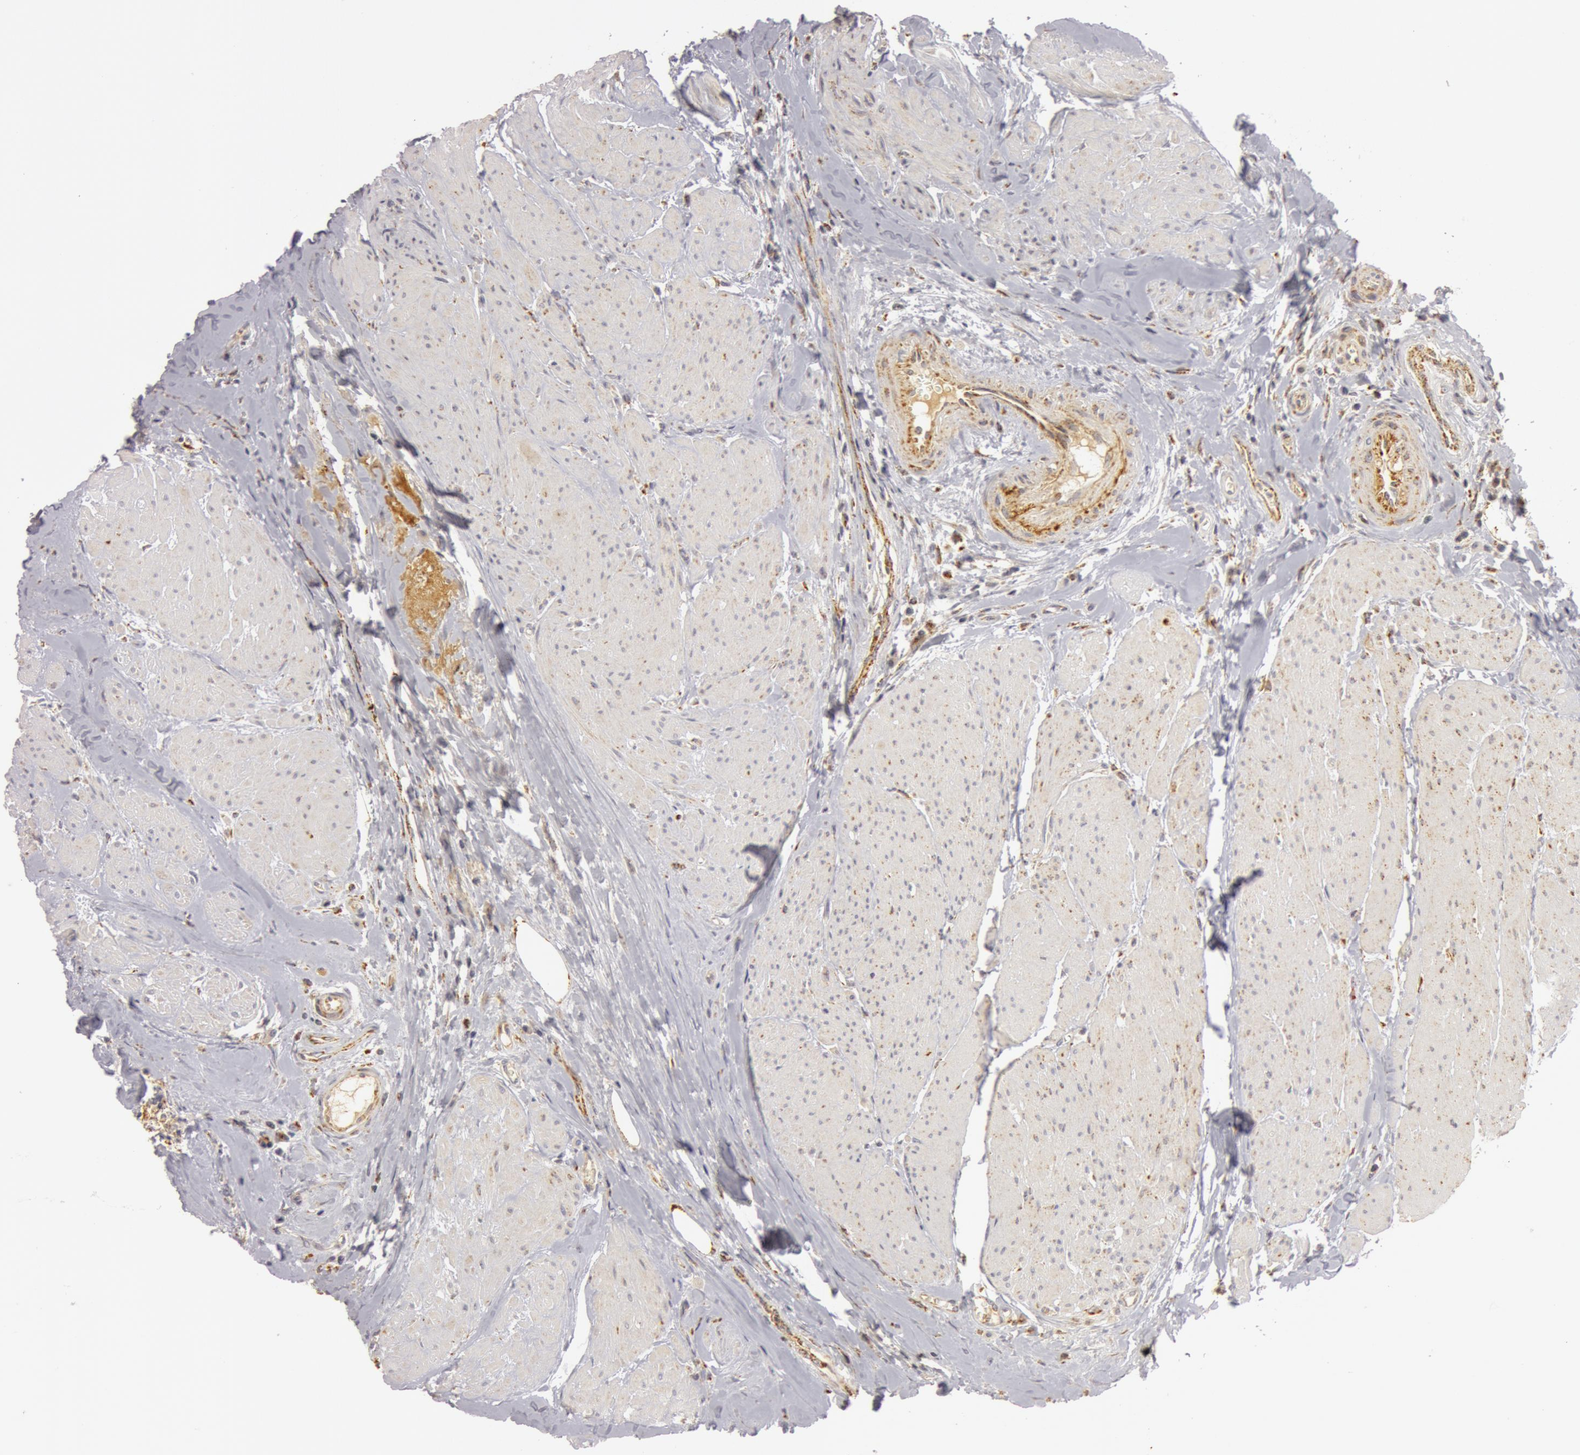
{"staining": {"intensity": "weak", "quantity": ">75%", "location": "cytoplasmic/membranous"}, "tissue": "urothelial cancer", "cell_type": "Tumor cells", "image_type": "cancer", "snomed": [{"axis": "morphology", "description": "Urothelial carcinoma, High grade"}, {"axis": "topography", "description": "Urinary bladder"}], "caption": "This photomicrograph exhibits immunohistochemistry staining of human urothelial carcinoma (high-grade), with low weak cytoplasmic/membranous expression in approximately >75% of tumor cells.", "gene": "C7", "patient": {"sex": "male", "age": 66}}